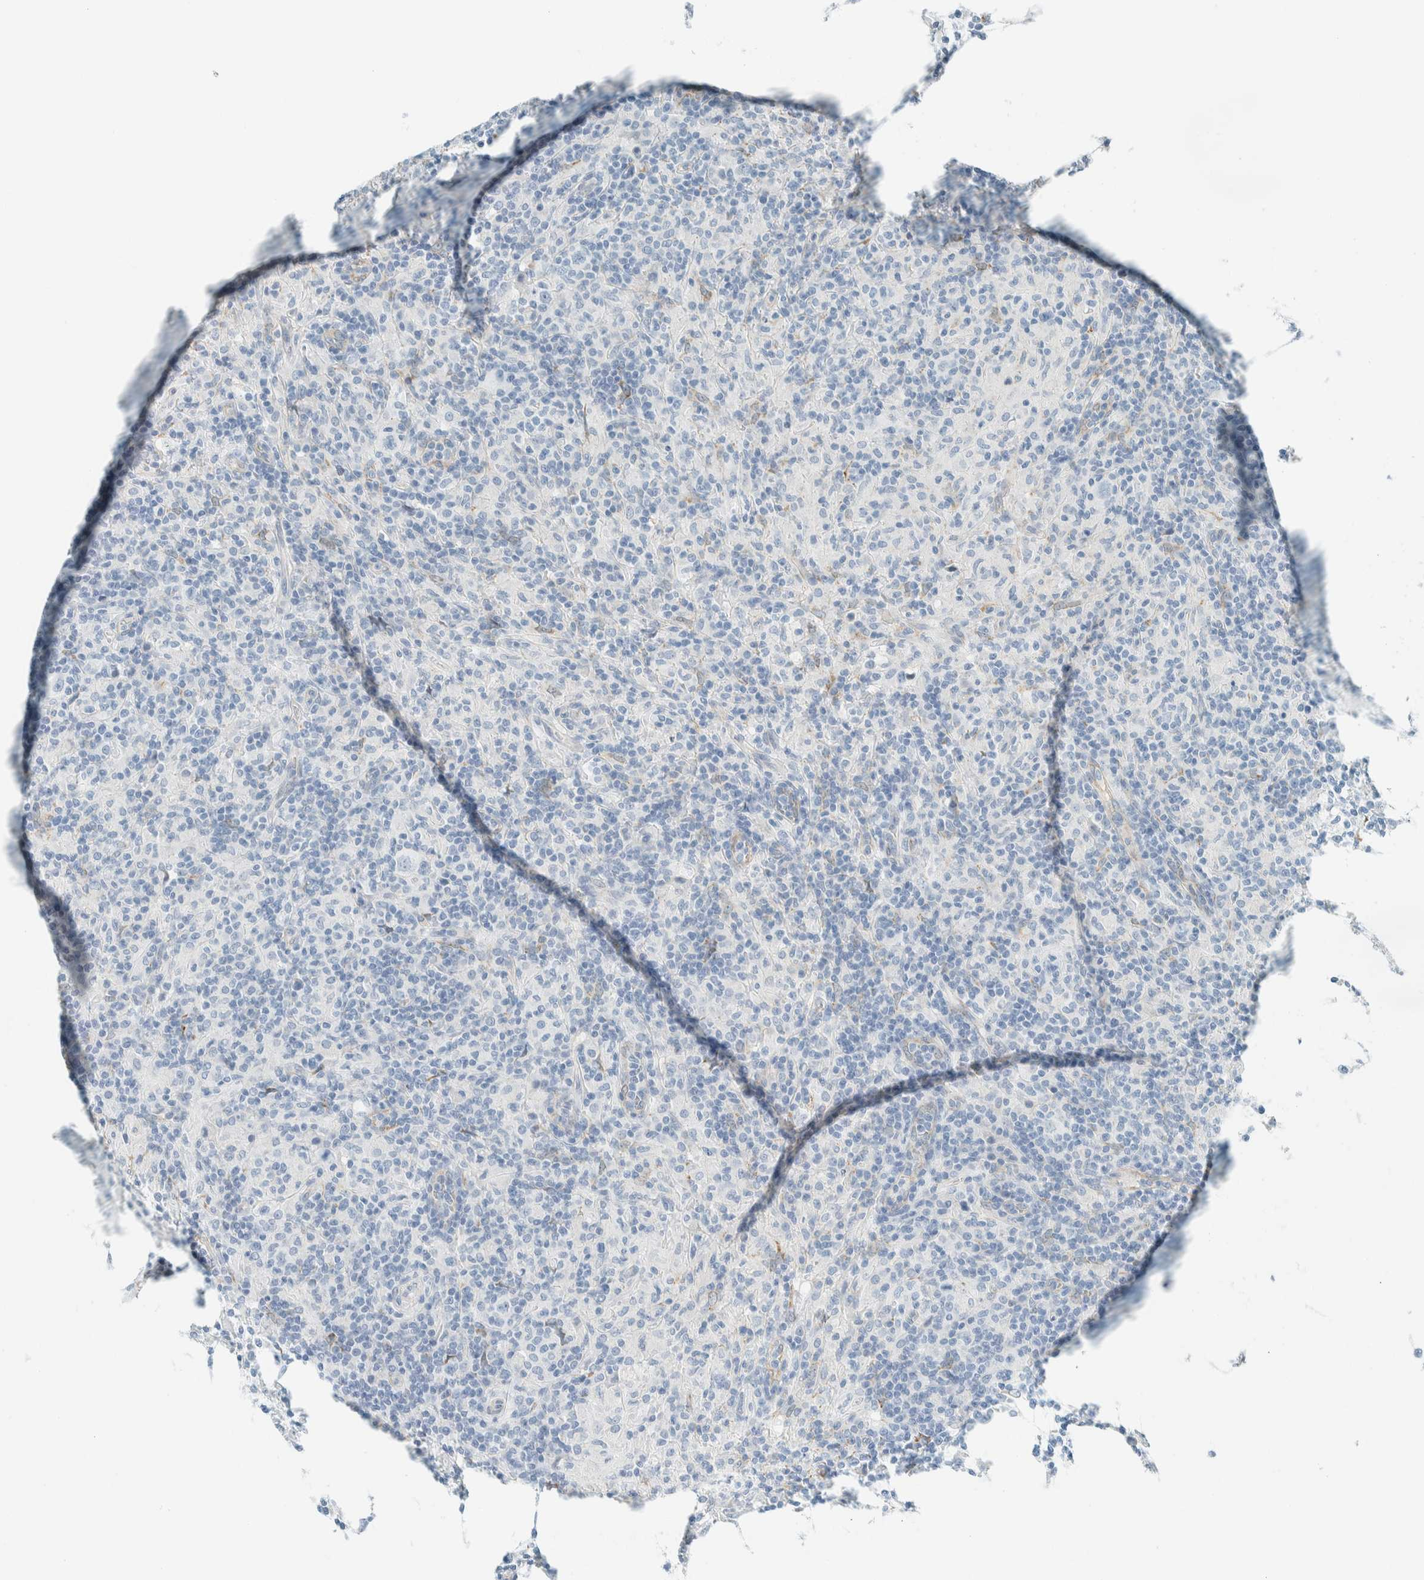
{"staining": {"intensity": "negative", "quantity": "none", "location": "none"}, "tissue": "lymphoma", "cell_type": "Tumor cells", "image_type": "cancer", "snomed": [{"axis": "morphology", "description": "Hodgkin's disease, NOS"}, {"axis": "topography", "description": "Lymph node"}], "caption": "Tumor cells are negative for brown protein staining in lymphoma.", "gene": "ALDH7A1", "patient": {"sex": "male", "age": 70}}